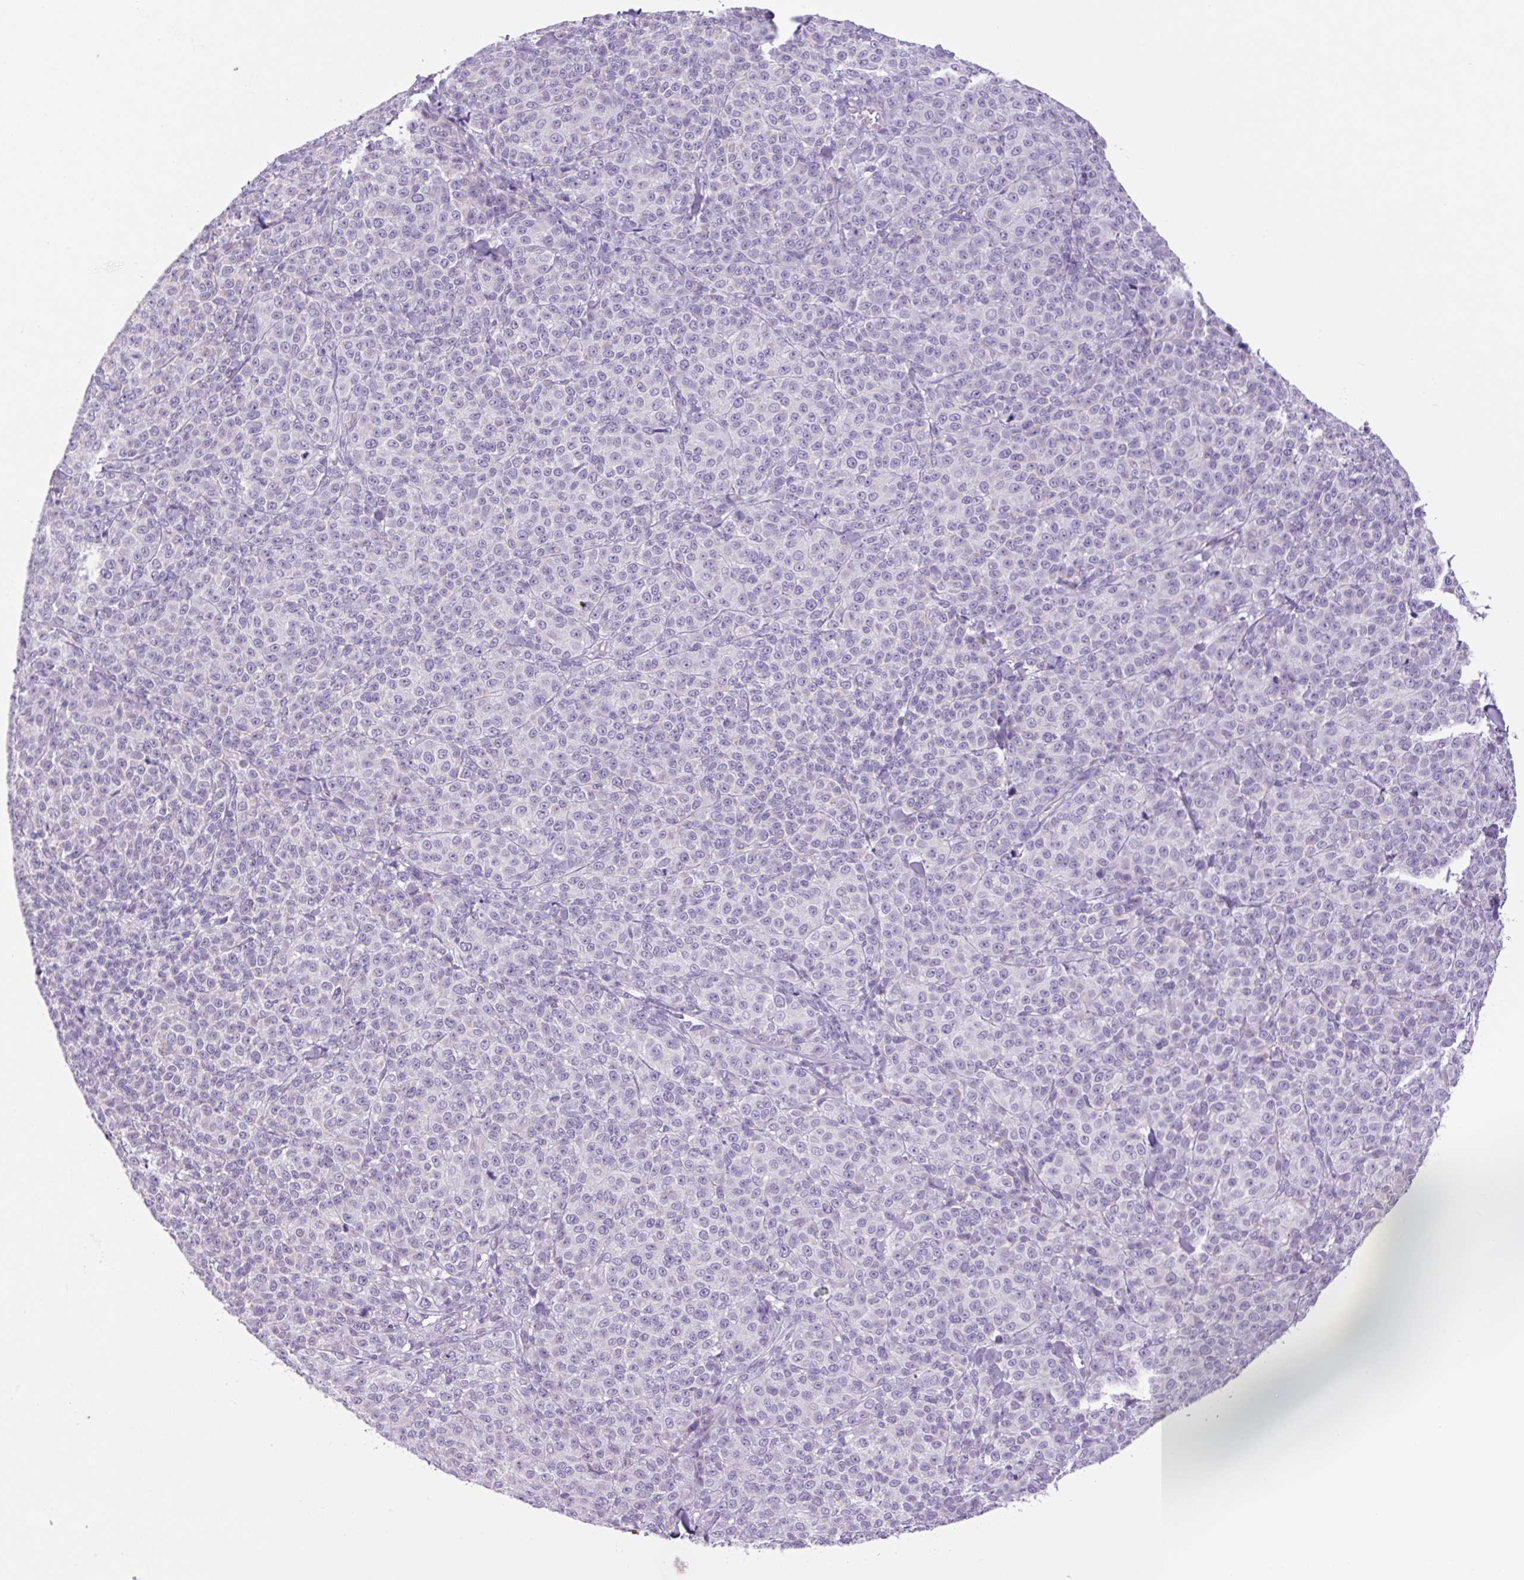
{"staining": {"intensity": "negative", "quantity": "none", "location": "none"}, "tissue": "melanoma", "cell_type": "Tumor cells", "image_type": "cancer", "snomed": [{"axis": "morphology", "description": "Normal tissue, NOS"}, {"axis": "morphology", "description": "Malignant melanoma, NOS"}, {"axis": "topography", "description": "Skin"}], "caption": "This is a histopathology image of IHC staining of melanoma, which shows no positivity in tumor cells. (DAB (3,3'-diaminobenzidine) immunohistochemistry, high magnification).", "gene": "CHGA", "patient": {"sex": "female", "age": 34}}